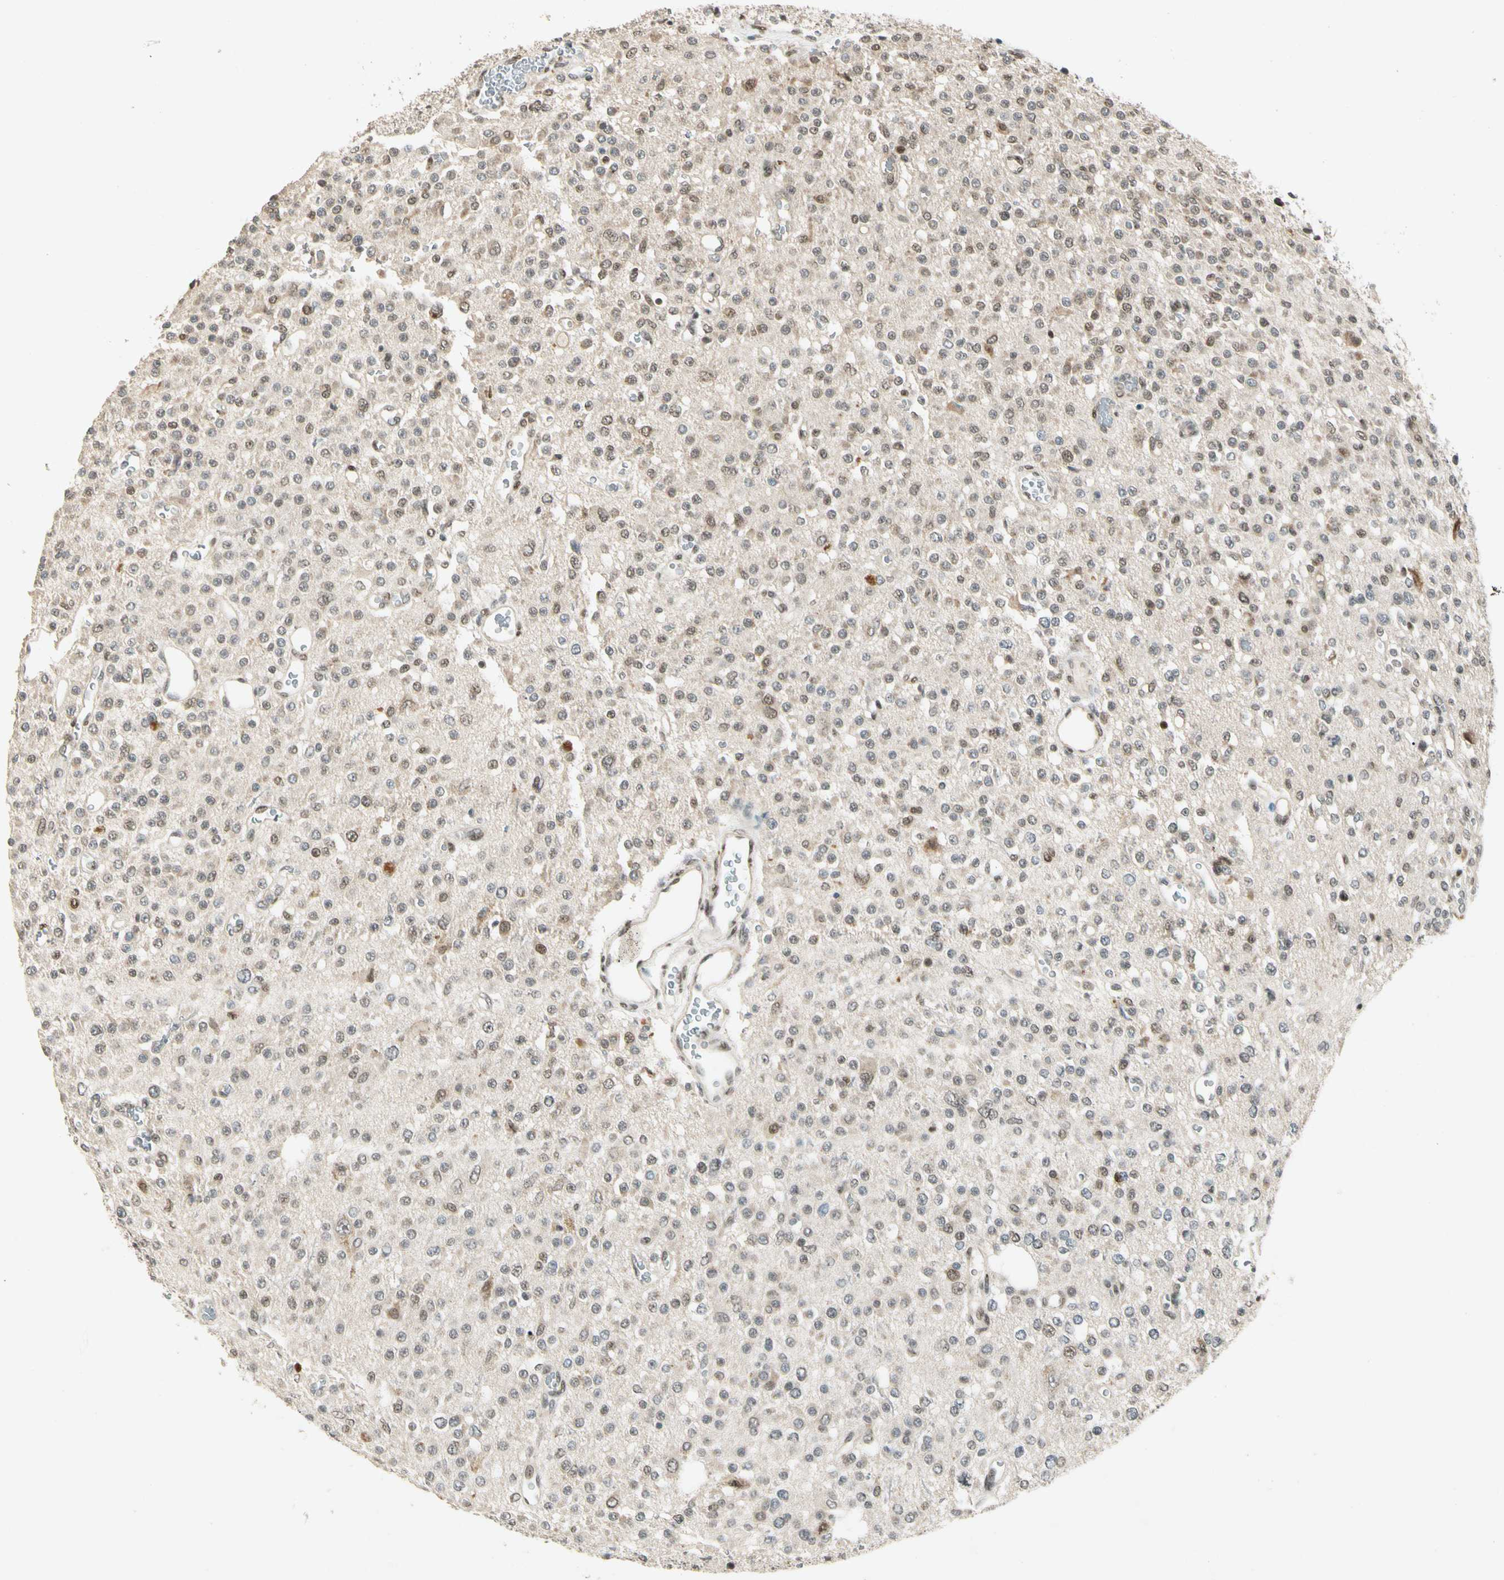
{"staining": {"intensity": "moderate", "quantity": "25%-75%", "location": "nuclear"}, "tissue": "glioma", "cell_type": "Tumor cells", "image_type": "cancer", "snomed": [{"axis": "morphology", "description": "Glioma, malignant, Low grade"}, {"axis": "topography", "description": "Brain"}], "caption": "Approximately 25%-75% of tumor cells in glioma show moderate nuclear protein staining as visualized by brown immunohistochemical staining.", "gene": "ZBTB4", "patient": {"sex": "male", "age": 38}}